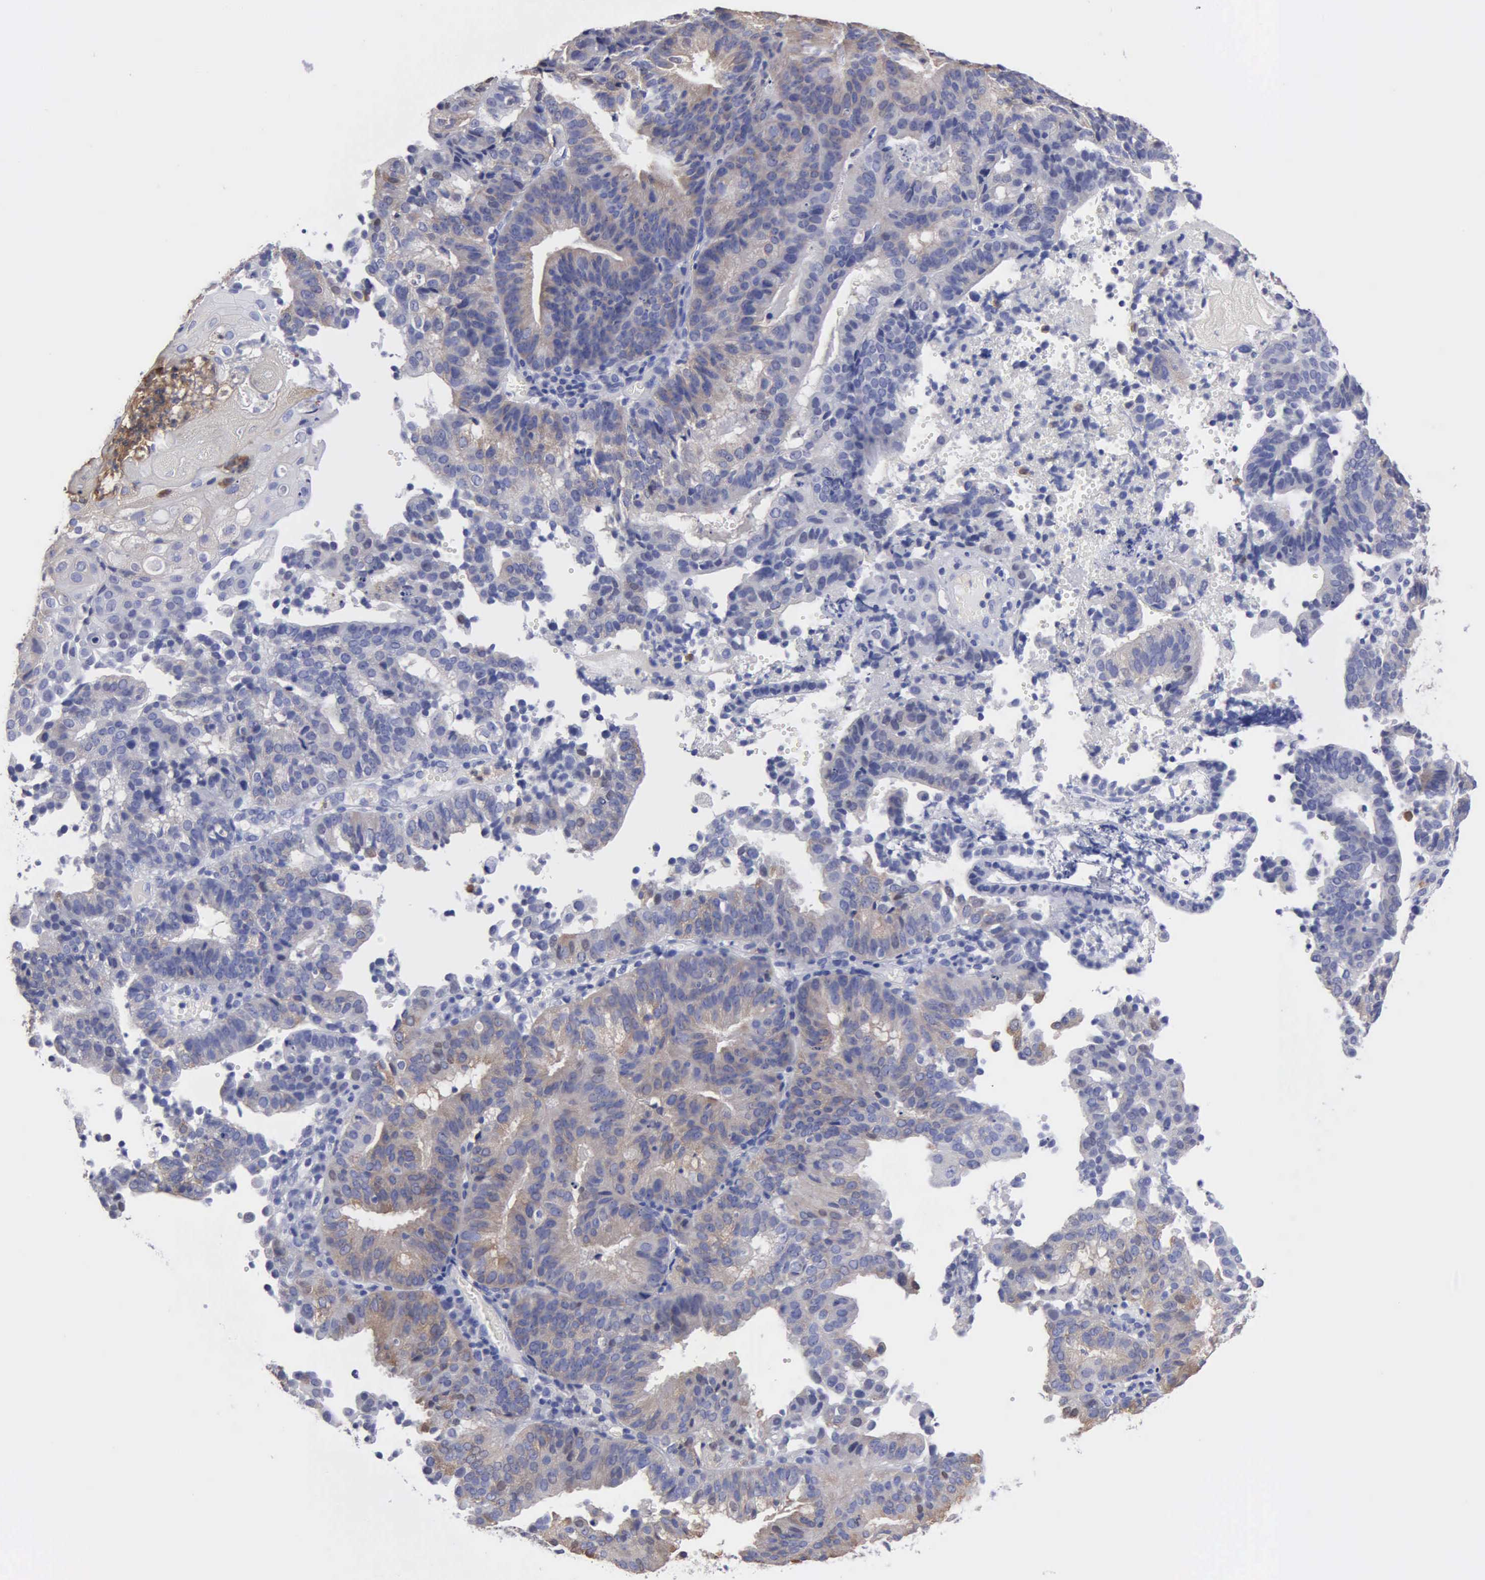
{"staining": {"intensity": "weak", "quantity": "<25%", "location": "cytoplasmic/membranous"}, "tissue": "cervical cancer", "cell_type": "Tumor cells", "image_type": "cancer", "snomed": [{"axis": "morphology", "description": "Adenocarcinoma, NOS"}, {"axis": "topography", "description": "Cervix"}], "caption": "This is a image of IHC staining of adenocarcinoma (cervical), which shows no positivity in tumor cells.", "gene": "G6PD", "patient": {"sex": "female", "age": 60}}